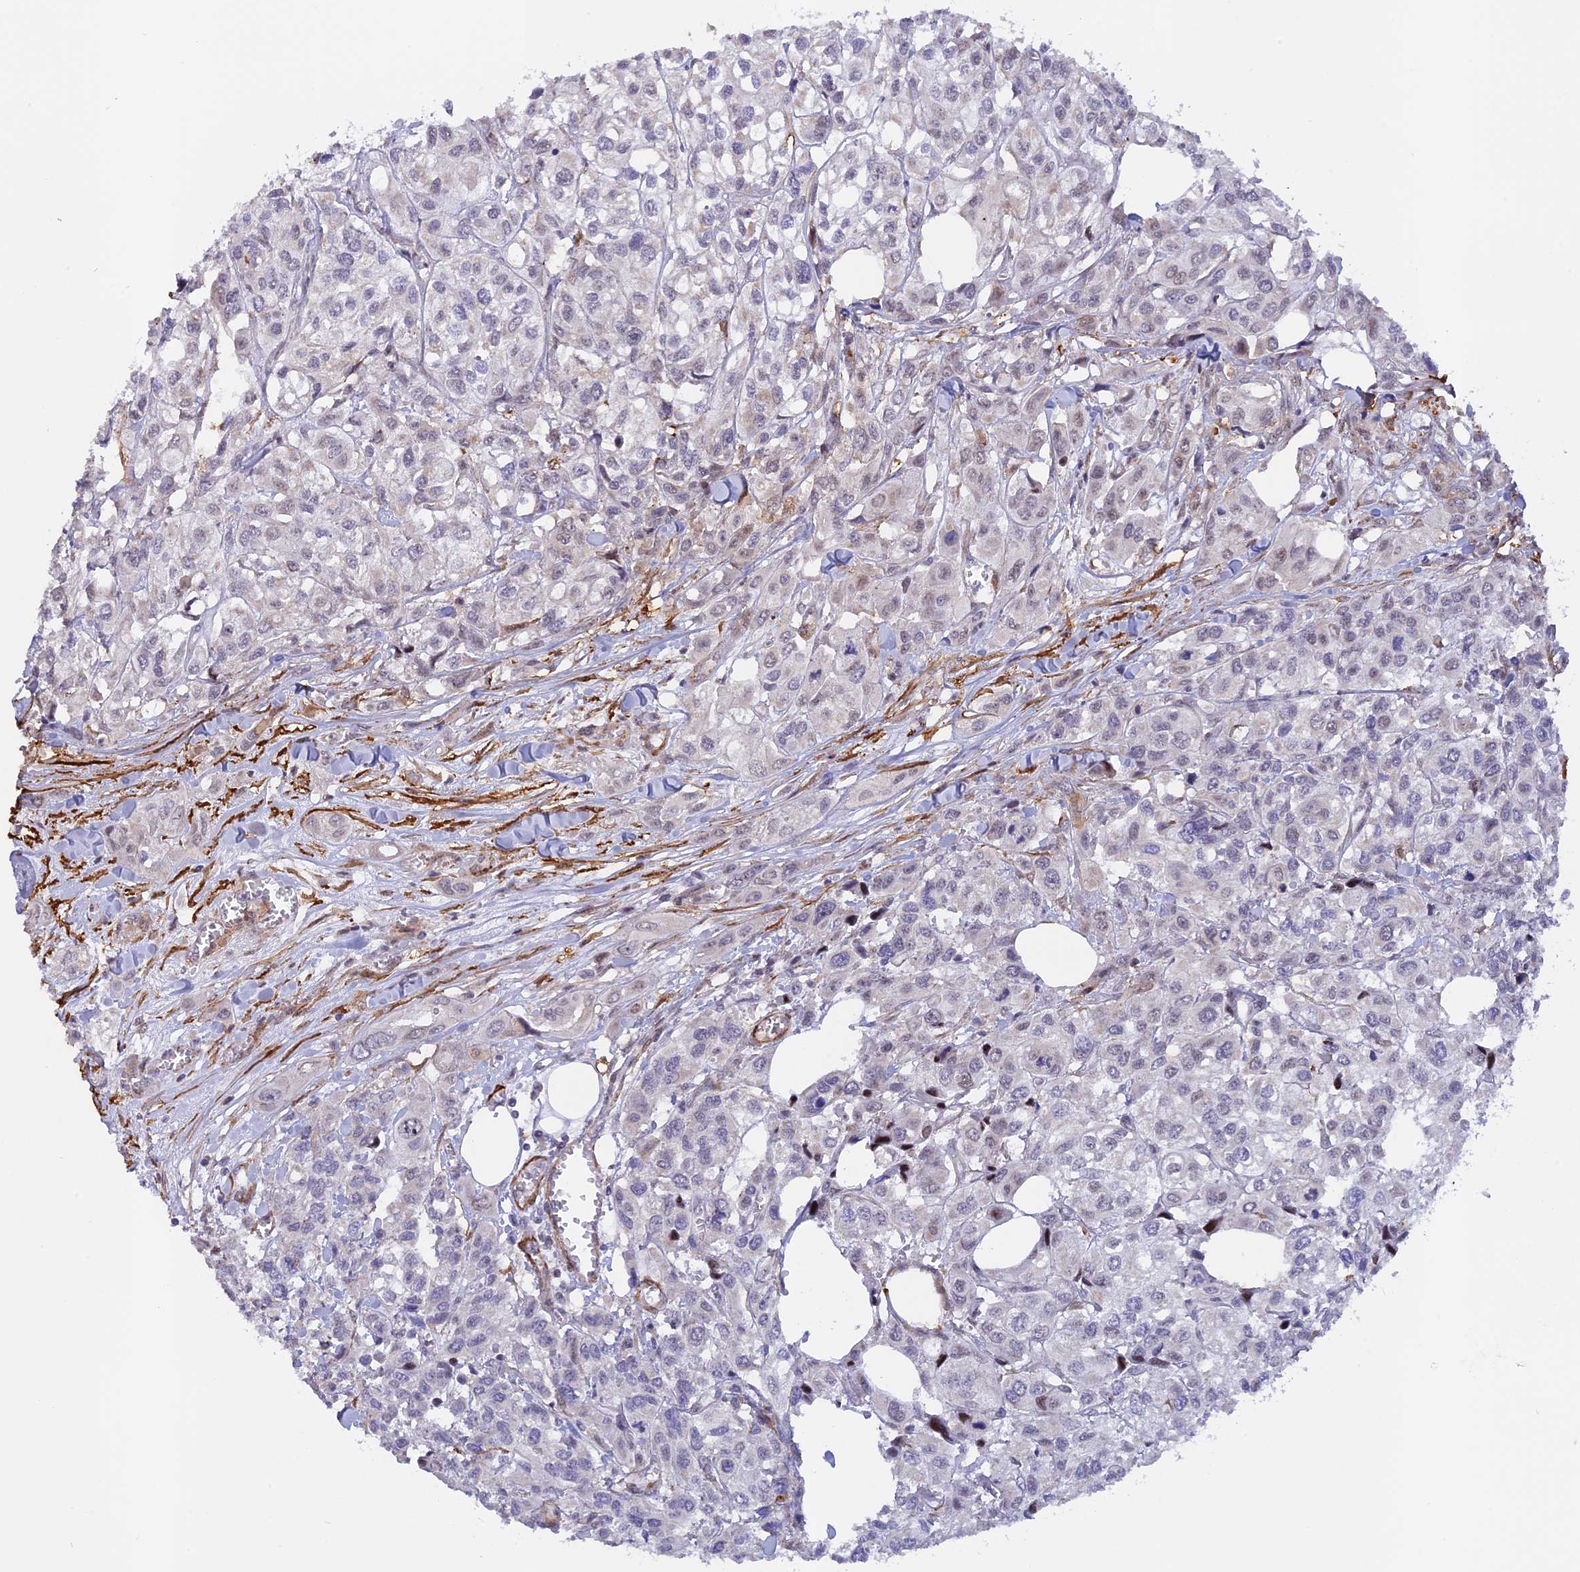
{"staining": {"intensity": "negative", "quantity": "none", "location": "none"}, "tissue": "urothelial cancer", "cell_type": "Tumor cells", "image_type": "cancer", "snomed": [{"axis": "morphology", "description": "Urothelial carcinoma, High grade"}, {"axis": "topography", "description": "Urinary bladder"}], "caption": "Tumor cells are negative for protein expression in human high-grade urothelial carcinoma. (IHC, brightfield microscopy, high magnification).", "gene": "CCDC154", "patient": {"sex": "male", "age": 67}}